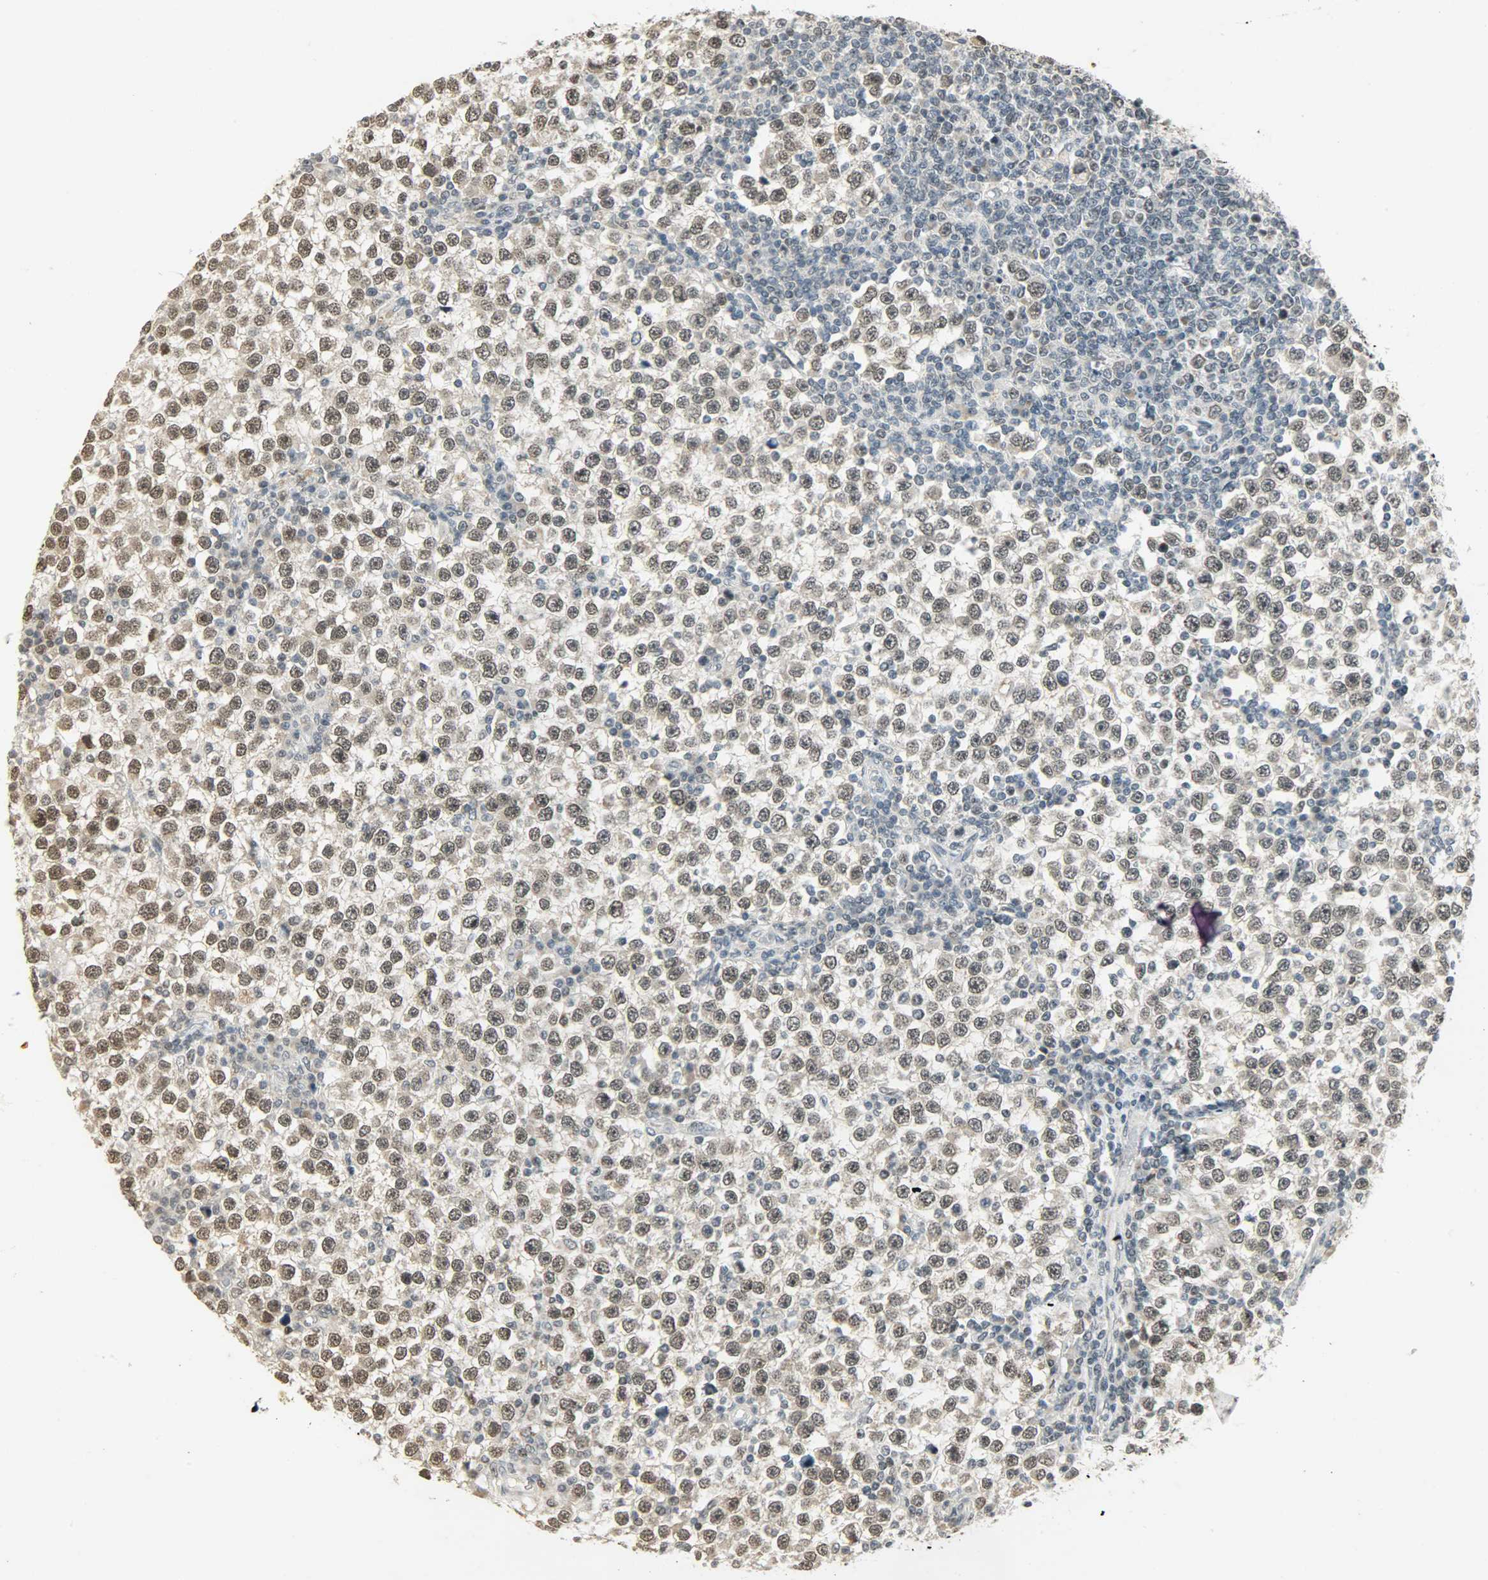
{"staining": {"intensity": "weak", "quantity": ">75%", "location": "nuclear"}, "tissue": "testis cancer", "cell_type": "Tumor cells", "image_type": "cancer", "snomed": [{"axis": "morphology", "description": "Seminoma, NOS"}, {"axis": "topography", "description": "Testis"}], "caption": "Brown immunohistochemical staining in human testis cancer (seminoma) demonstrates weak nuclear positivity in about >75% of tumor cells. (DAB (3,3'-diaminobenzidine) = brown stain, brightfield microscopy at high magnification).", "gene": "SMARCA5", "patient": {"sex": "male", "age": 65}}